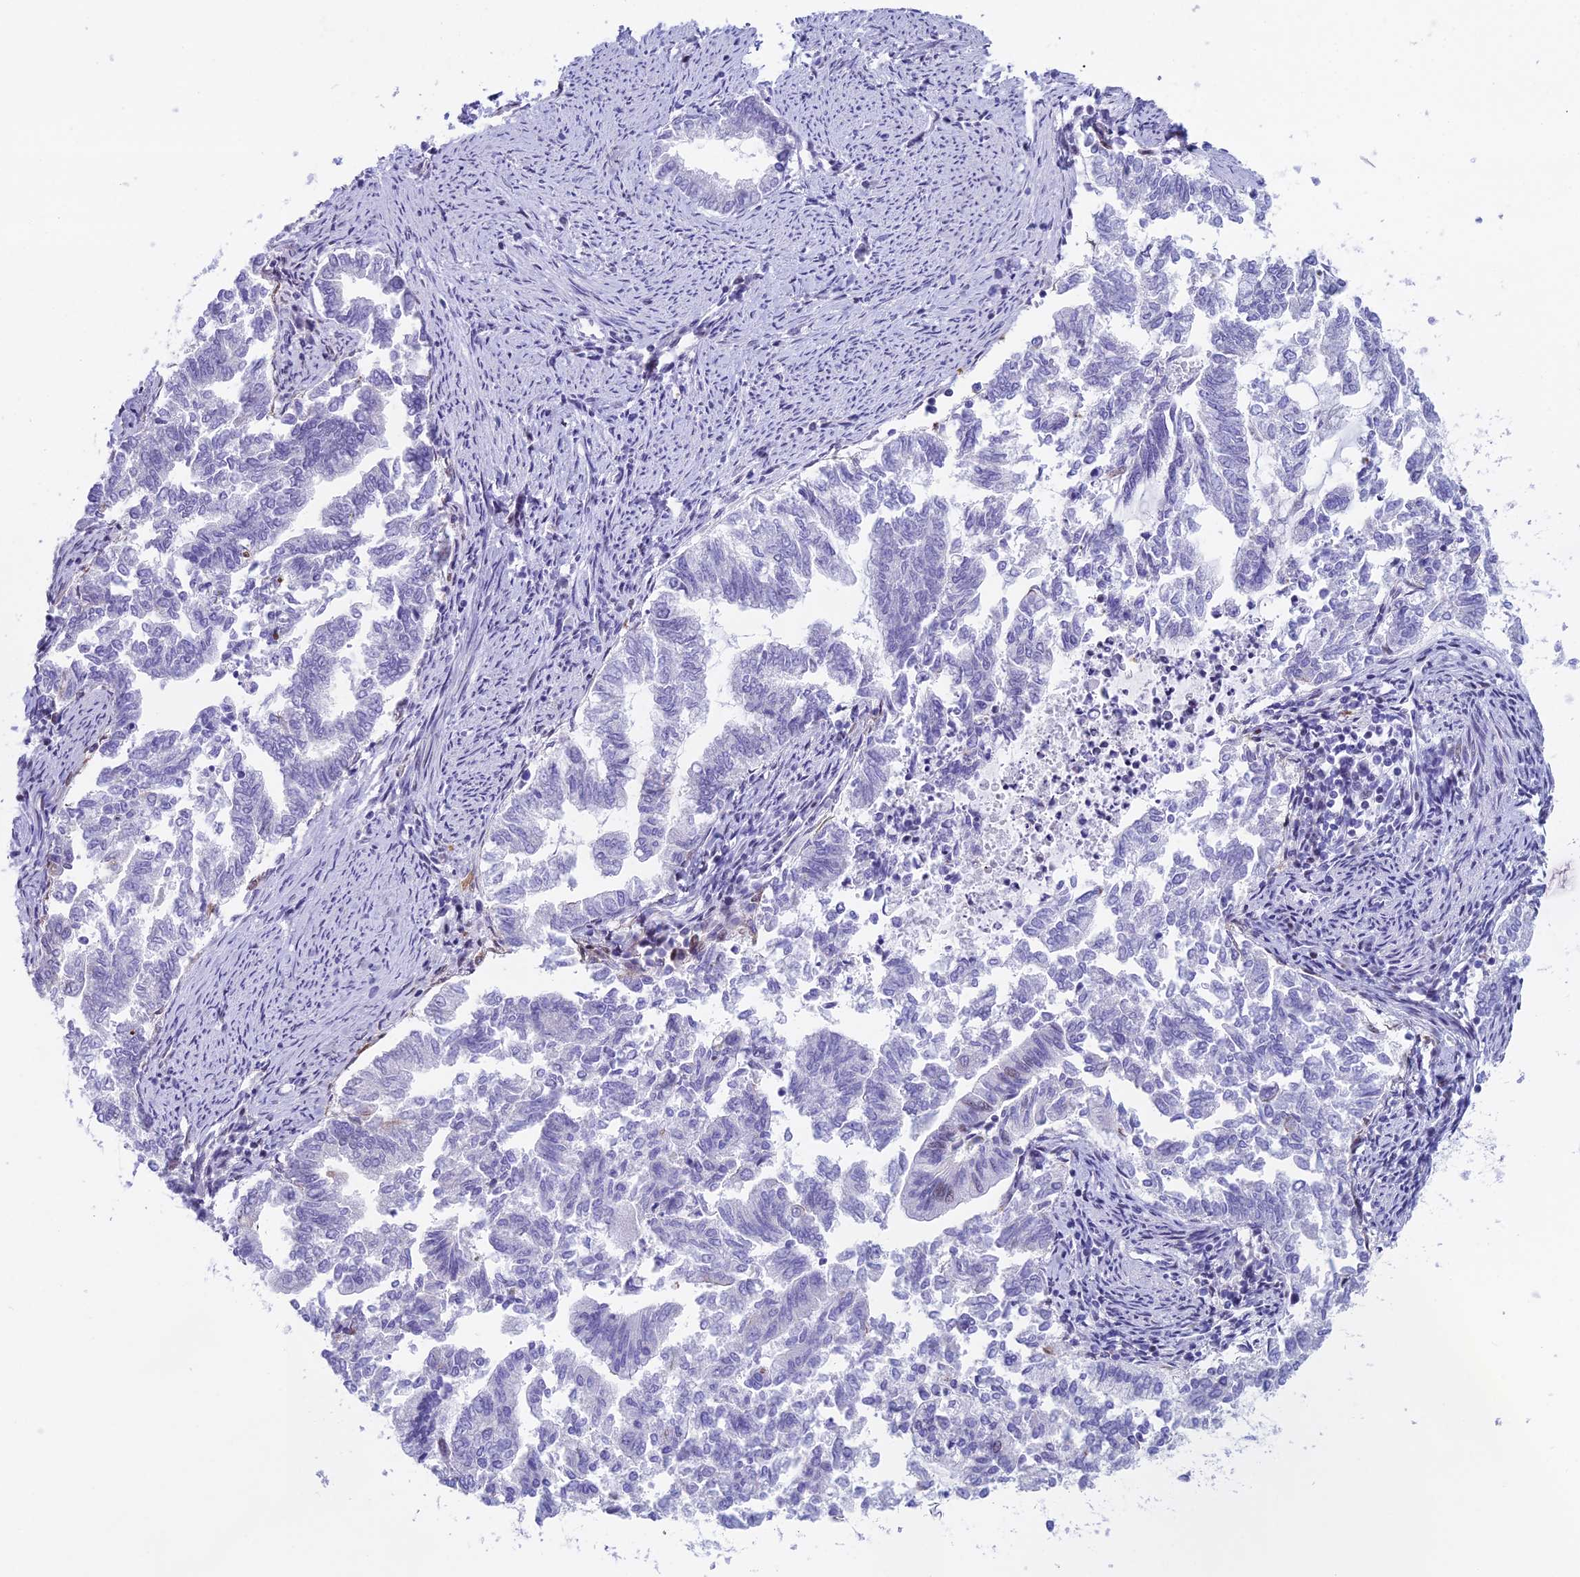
{"staining": {"intensity": "negative", "quantity": "none", "location": "none"}, "tissue": "endometrial cancer", "cell_type": "Tumor cells", "image_type": "cancer", "snomed": [{"axis": "morphology", "description": "Adenocarcinoma, NOS"}, {"axis": "topography", "description": "Endometrium"}], "caption": "Human endometrial cancer stained for a protein using IHC displays no staining in tumor cells.", "gene": "CC2D2A", "patient": {"sex": "female", "age": 79}}